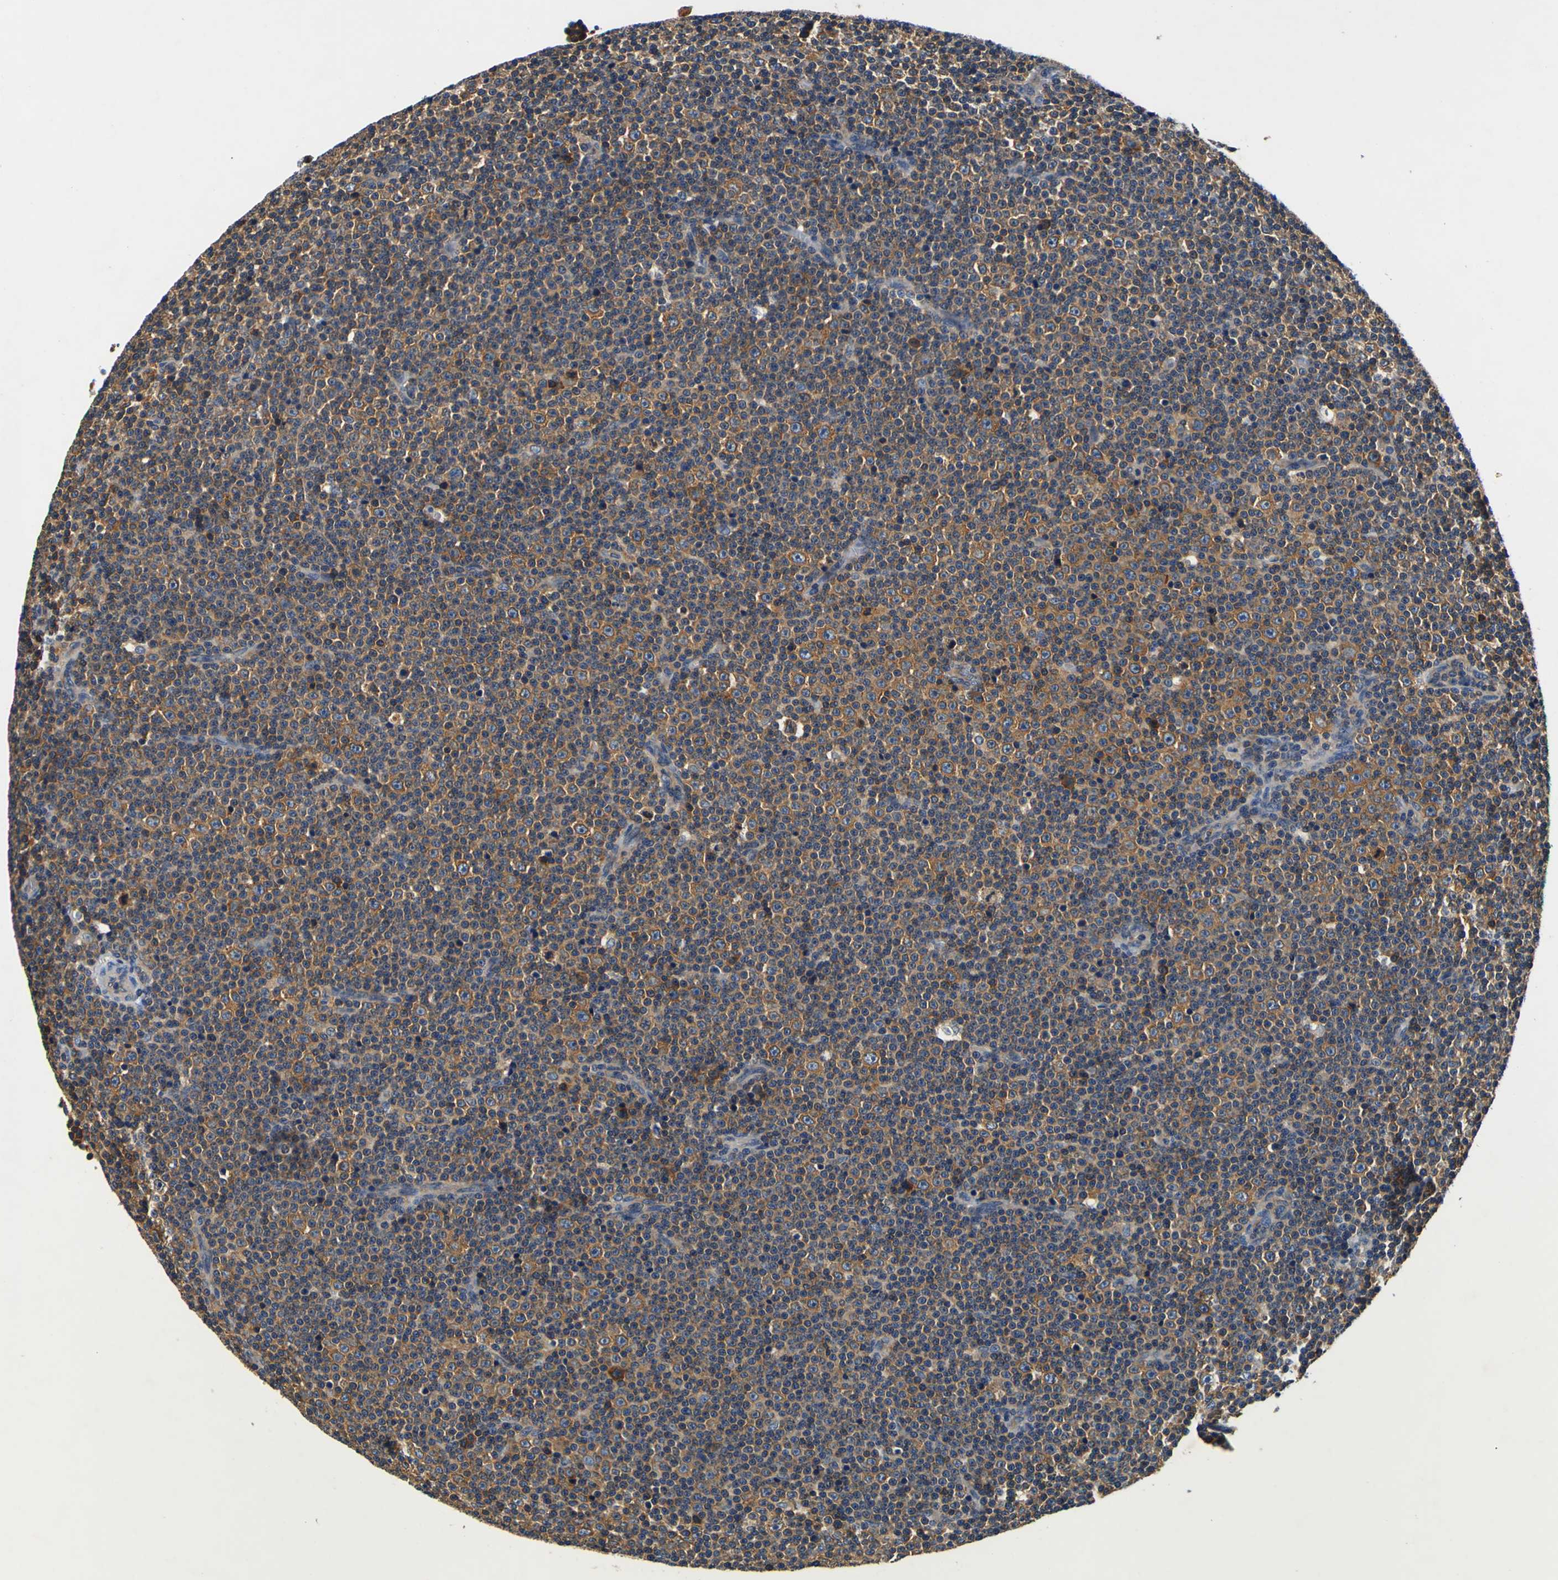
{"staining": {"intensity": "moderate", "quantity": ">75%", "location": "cytoplasmic/membranous"}, "tissue": "lymphoma", "cell_type": "Tumor cells", "image_type": "cancer", "snomed": [{"axis": "morphology", "description": "Malignant lymphoma, non-Hodgkin's type, Low grade"}, {"axis": "topography", "description": "Lymph node"}], "caption": "The micrograph demonstrates a brown stain indicating the presence of a protein in the cytoplasmic/membranous of tumor cells in lymphoma. The staining was performed using DAB (3,3'-diaminobenzidine) to visualize the protein expression in brown, while the nuclei were stained in blue with hematoxylin (Magnification: 20x).", "gene": "CNR2", "patient": {"sex": "female", "age": 67}}